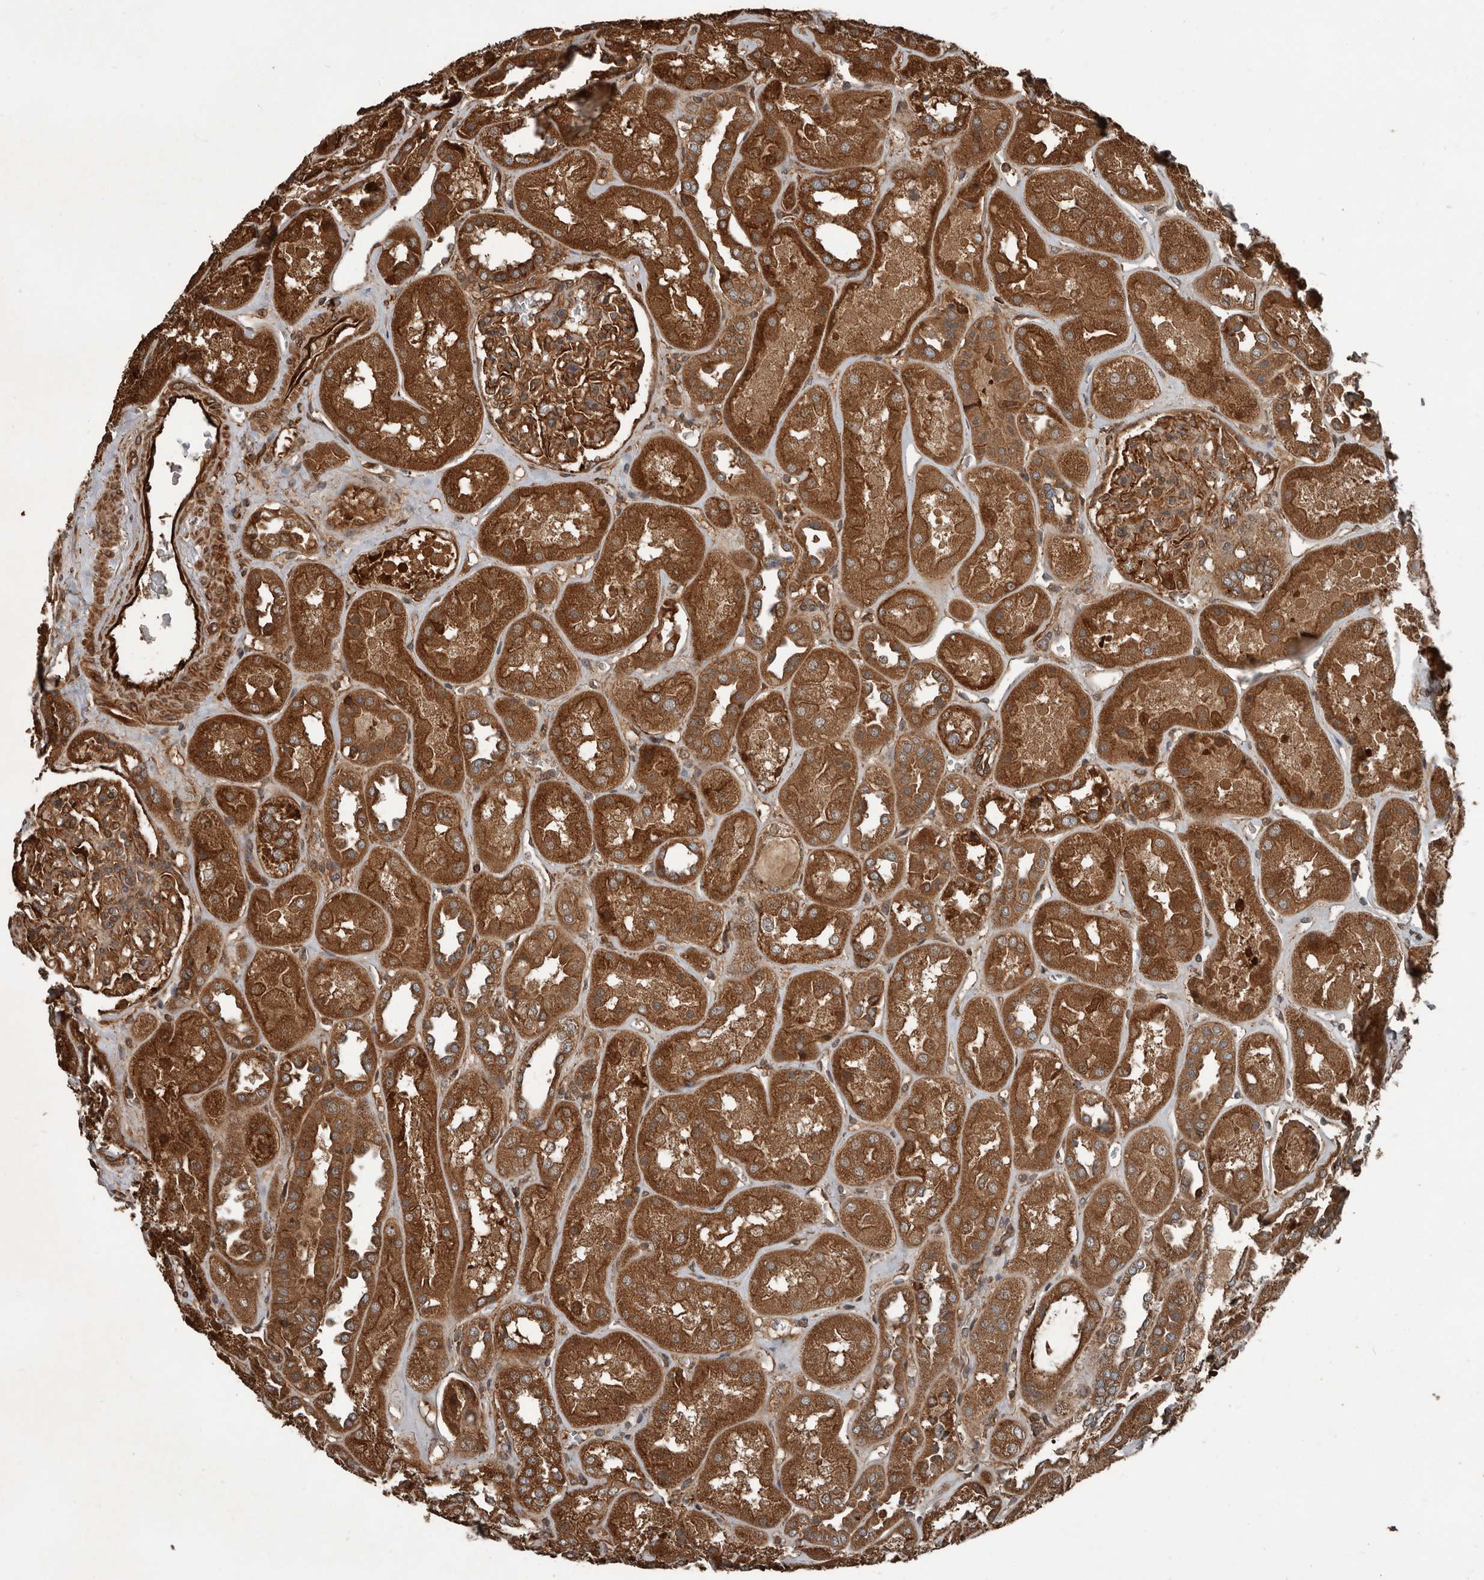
{"staining": {"intensity": "moderate", "quantity": ">75%", "location": "cytoplasmic/membranous"}, "tissue": "kidney", "cell_type": "Cells in glomeruli", "image_type": "normal", "snomed": [{"axis": "morphology", "description": "Normal tissue, NOS"}, {"axis": "topography", "description": "Kidney"}], "caption": "Brown immunohistochemical staining in normal human kidney exhibits moderate cytoplasmic/membranous staining in about >75% of cells in glomeruli.", "gene": "YOD1", "patient": {"sex": "male", "age": 70}}